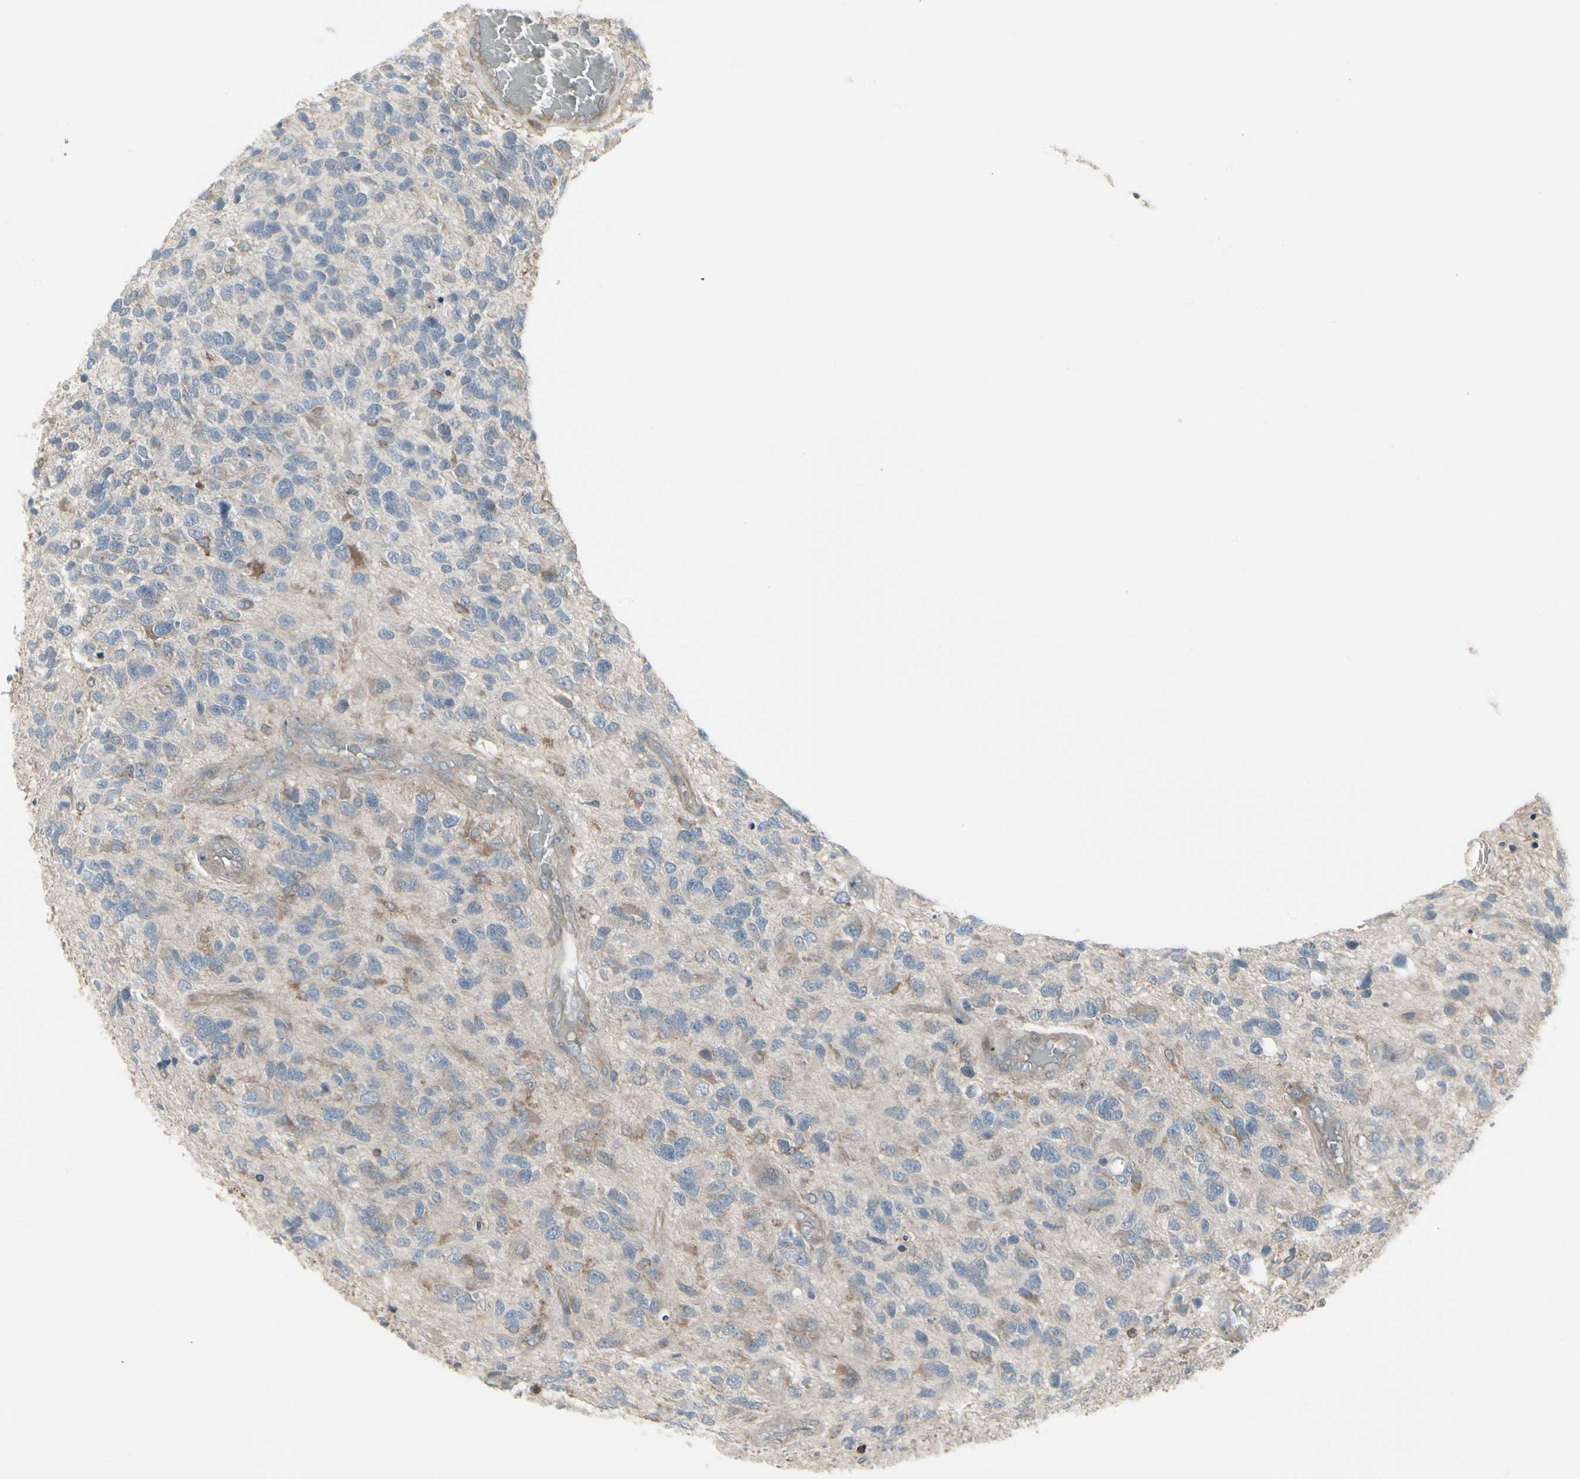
{"staining": {"intensity": "weak", "quantity": "25%-75%", "location": "cytoplasmic/membranous"}, "tissue": "glioma", "cell_type": "Tumor cells", "image_type": "cancer", "snomed": [{"axis": "morphology", "description": "Glioma, malignant, High grade"}, {"axis": "topography", "description": "Brain"}], "caption": "Tumor cells display weak cytoplasmic/membranous expression in approximately 25%-75% of cells in glioma. (DAB (3,3'-diaminobenzidine) IHC with brightfield microscopy, high magnification).", "gene": "EPS15", "patient": {"sex": "female", "age": 58}}